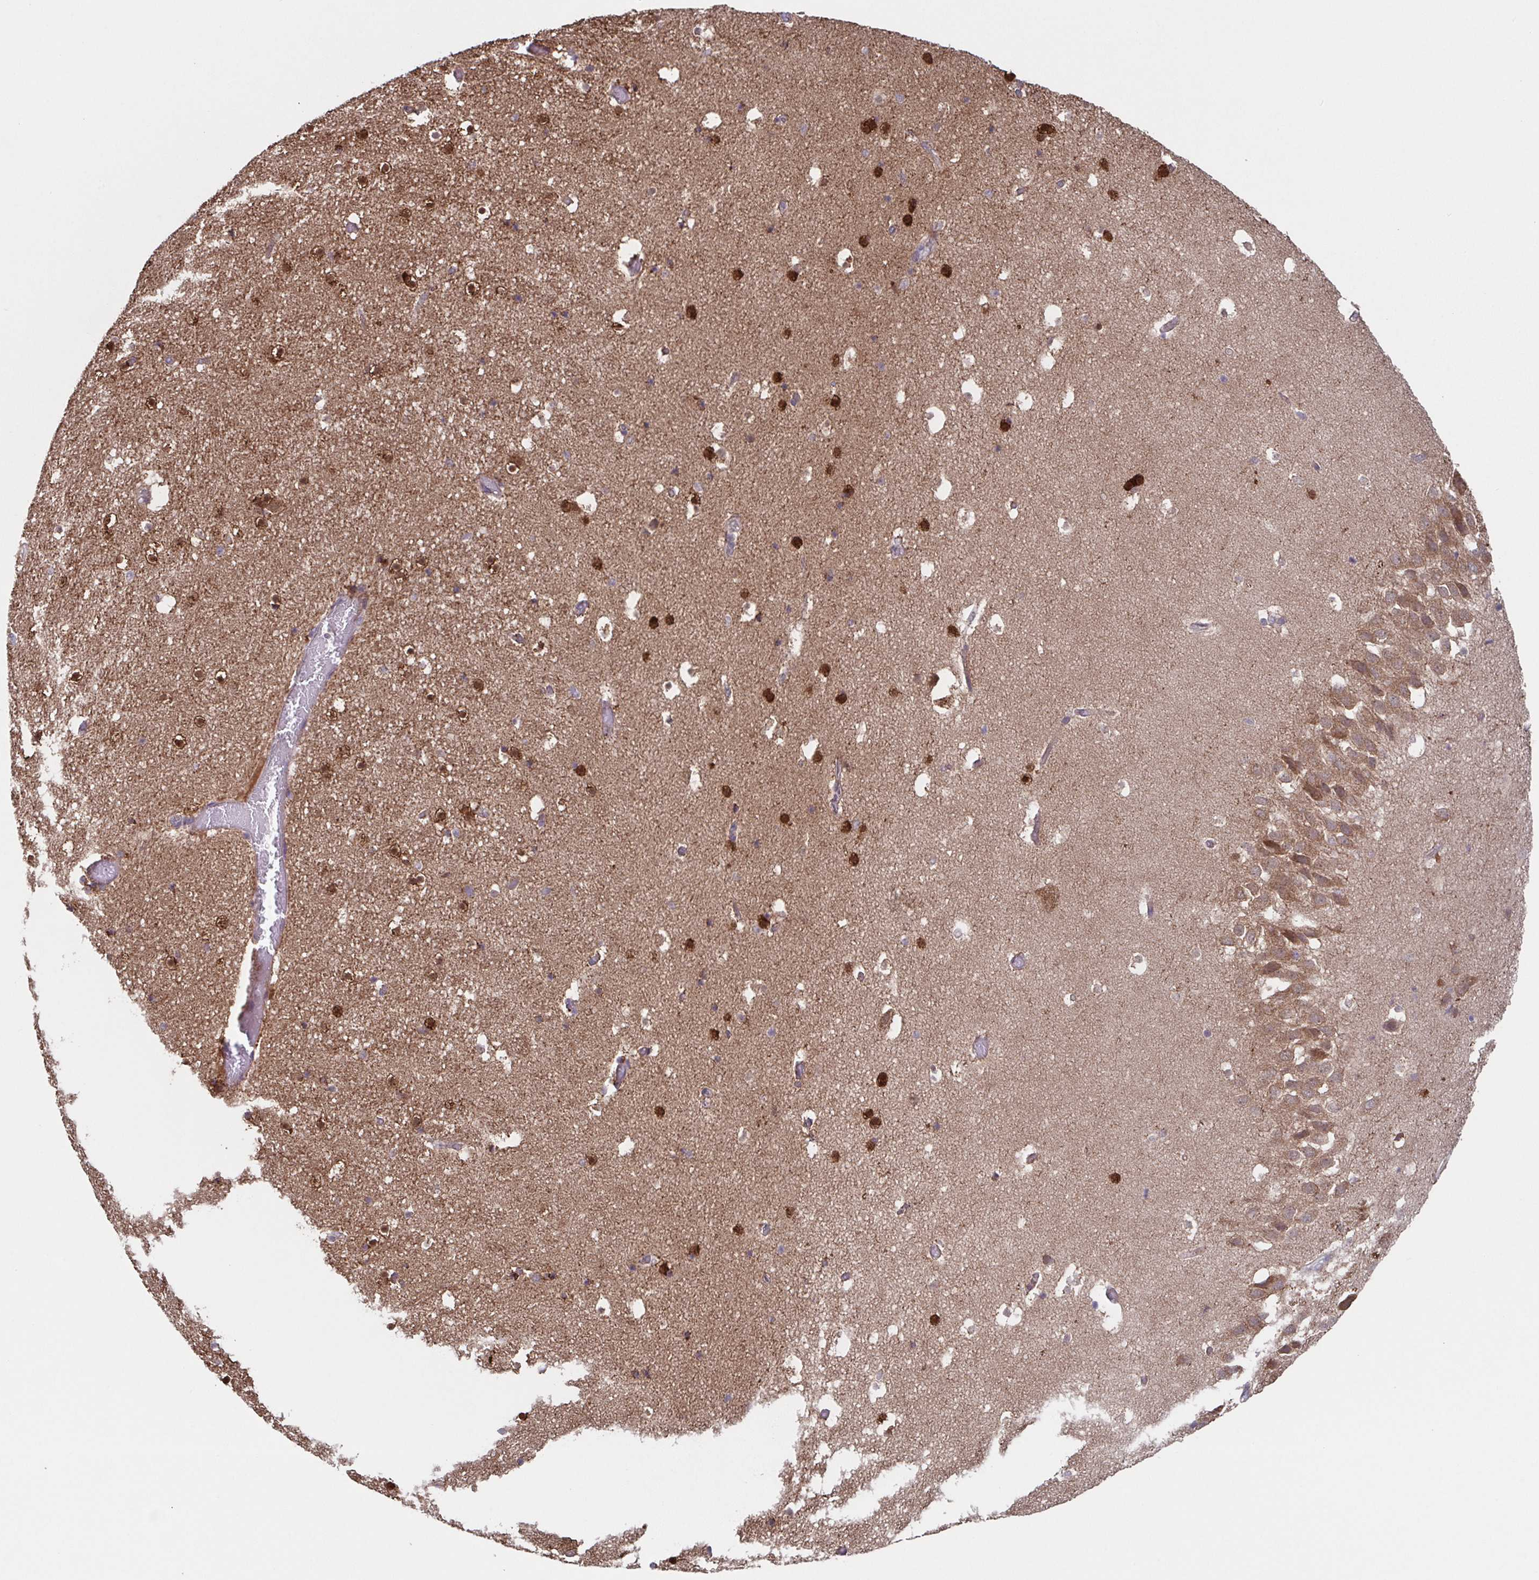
{"staining": {"intensity": "strong", "quantity": "25%-75%", "location": "cytoplasmic/membranous,nuclear"}, "tissue": "hippocampus", "cell_type": "Glial cells", "image_type": "normal", "snomed": [{"axis": "morphology", "description": "Normal tissue, NOS"}, {"axis": "topography", "description": "Hippocampus"}], "caption": "Protein staining of normal hippocampus exhibits strong cytoplasmic/membranous,nuclear expression in approximately 25%-75% of glial cells. The staining was performed using DAB (3,3'-diaminobenzidine) to visualize the protein expression in brown, while the nuclei were stained in blue with hematoxylin (Magnification: 20x).", "gene": "TTC19", "patient": {"sex": "male", "age": 26}}